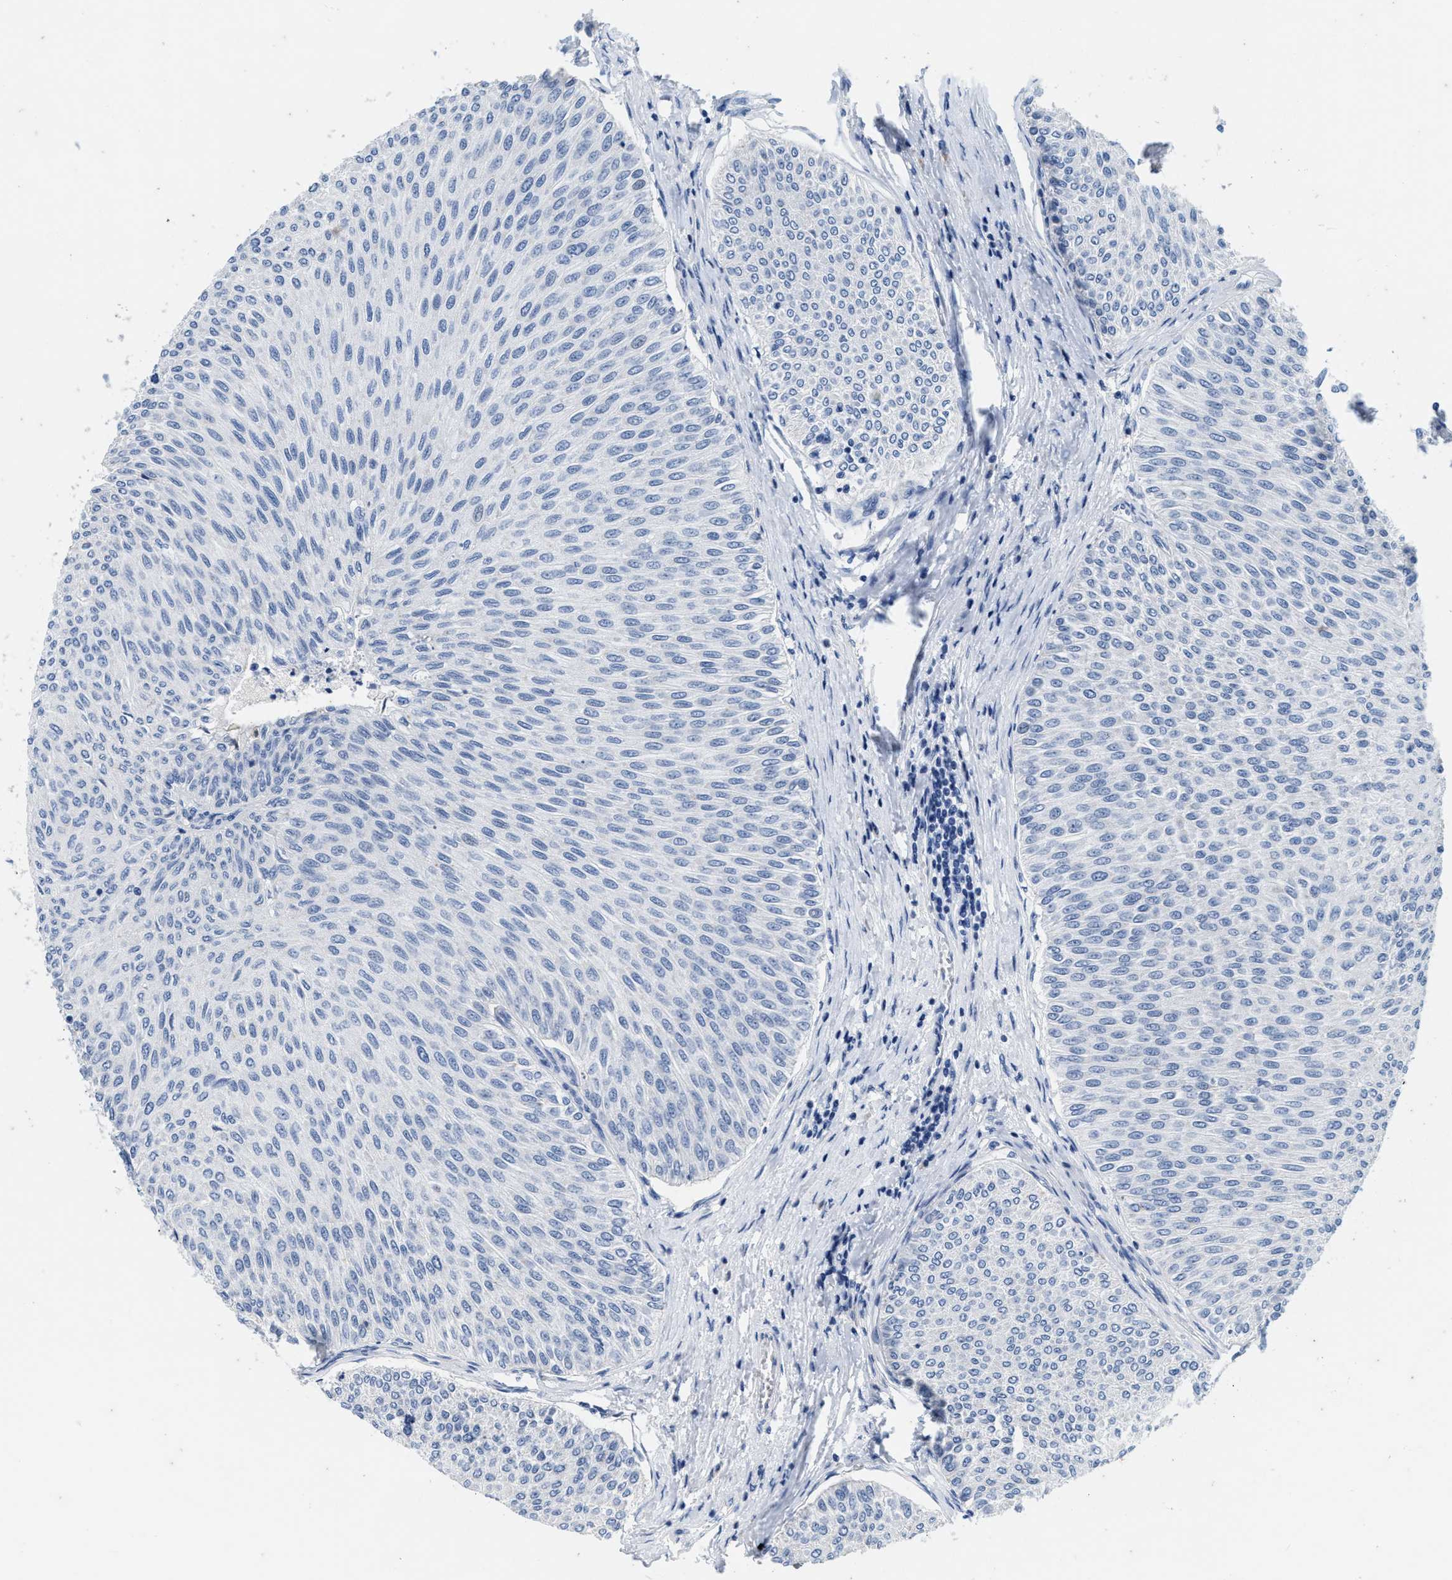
{"staining": {"intensity": "negative", "quantity": "none", "location": "none"}, "tissue": "urothelial cancer", "cell_type": "Tumor cells", "image_type": "cancer", "snomed": [{"axis": "morphology", "description": "Urothelial carcinoma, Low grade"}, {"axis": "topography", "description": "Urinary bladder"}], "caption": "The histopathology image displays no staining of tumor cells in urothelial cancer.", "gene": "ABCB11", "patient": {"sex": "male", "age": 78}}